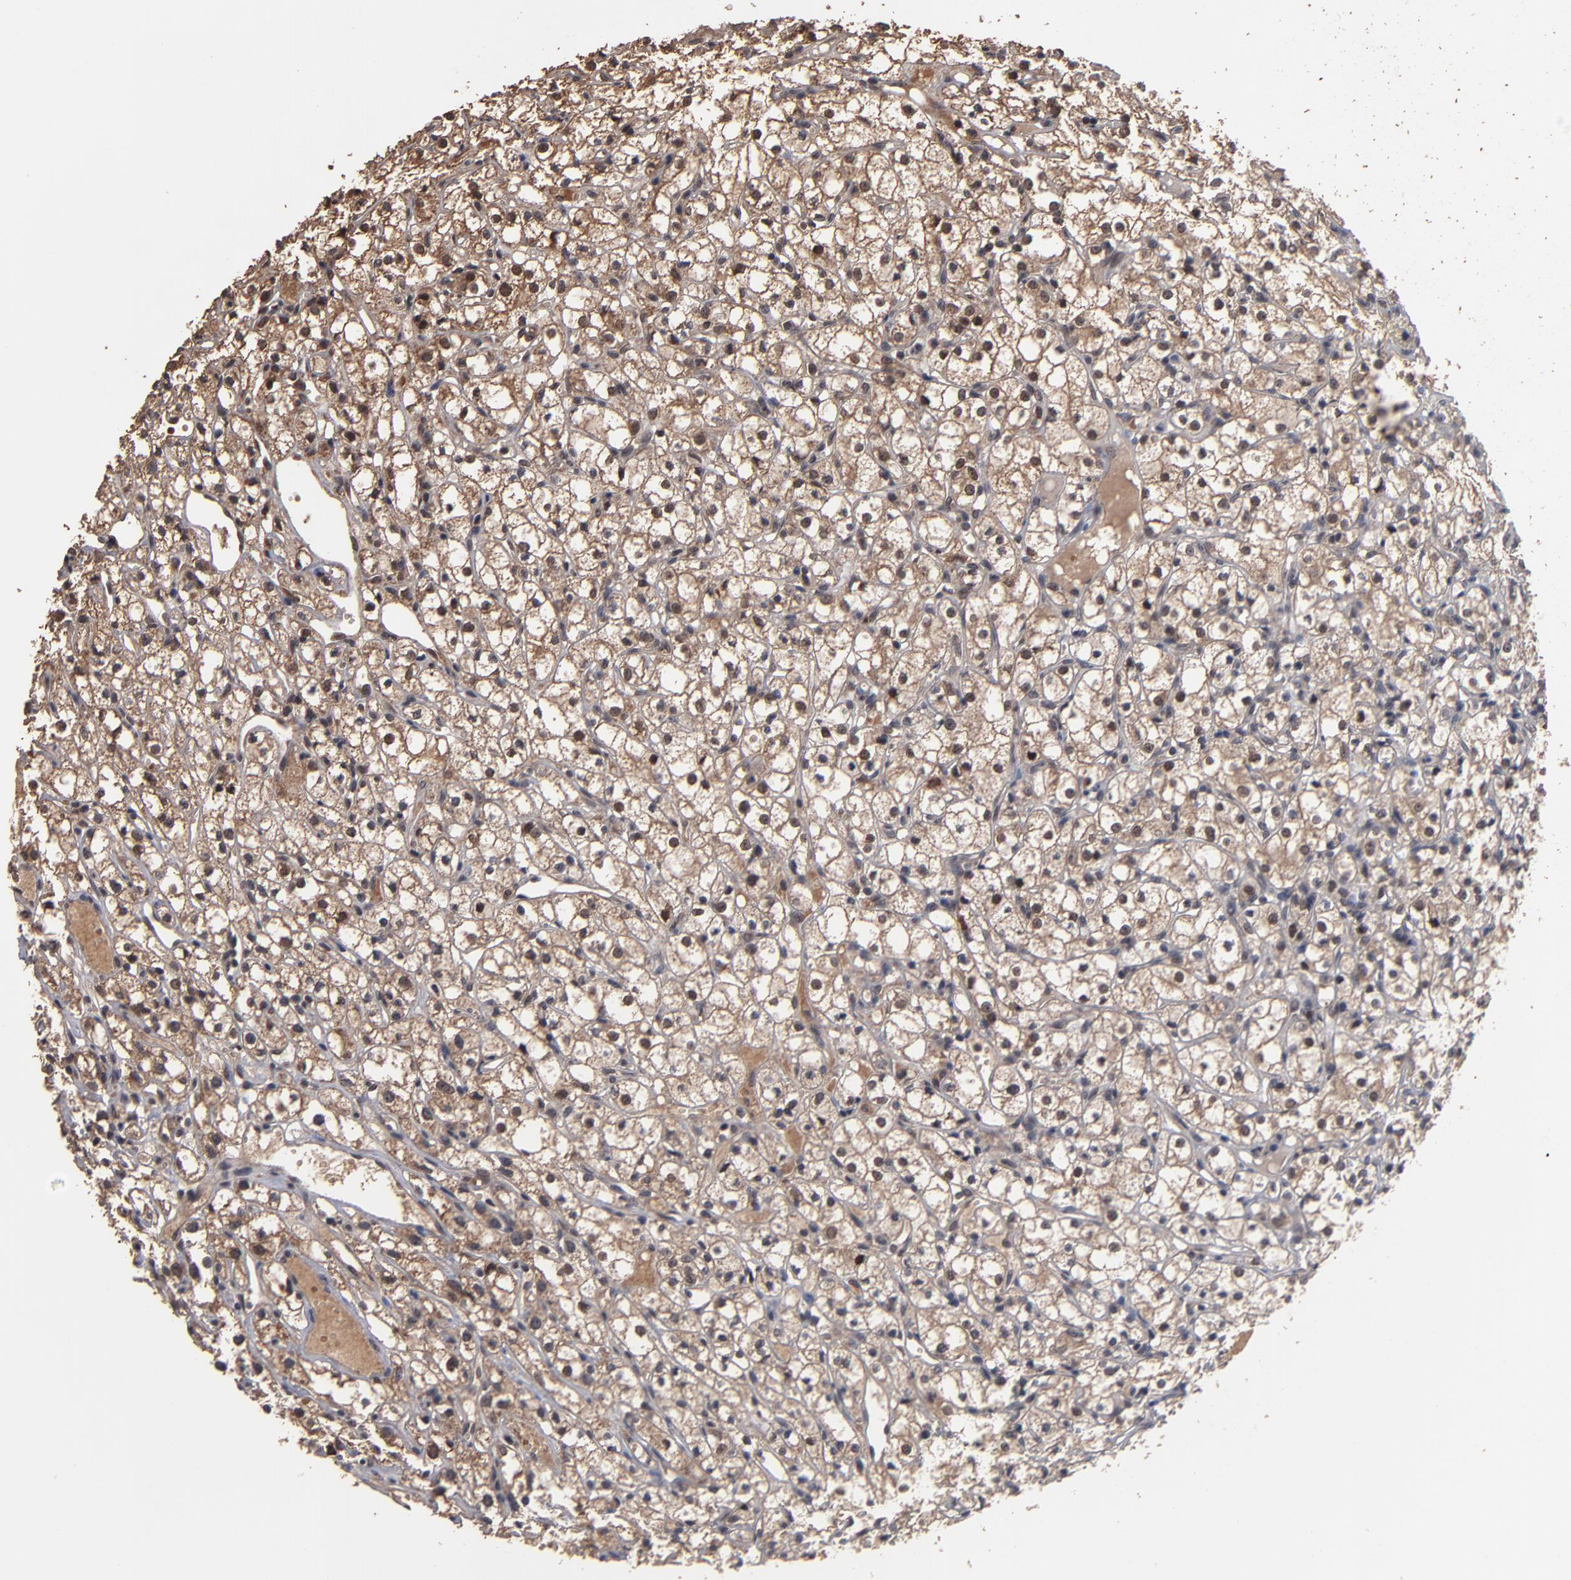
{"staining": {"intensity": "weak", "quantity": ">75%", "location": "cytoplasmic/membranous,nuclear"}, "tissue": "renal cancer", "cell_type": "Tumor cells", "image_type": "cancer", "snomed": [{"axis": "morphology", "description": "Adenocarcinoma, NOS"}, {"axis": "topography", "description": "Kidney"}], "caption": "Weak cytoplasmic/membranous and nuclear positivity is present in approximately >75% of tumor cells in renal cancer (adenocarcinoma).", "gene": "NXF2B", "patient": {"sex": "male", "age": 61}}